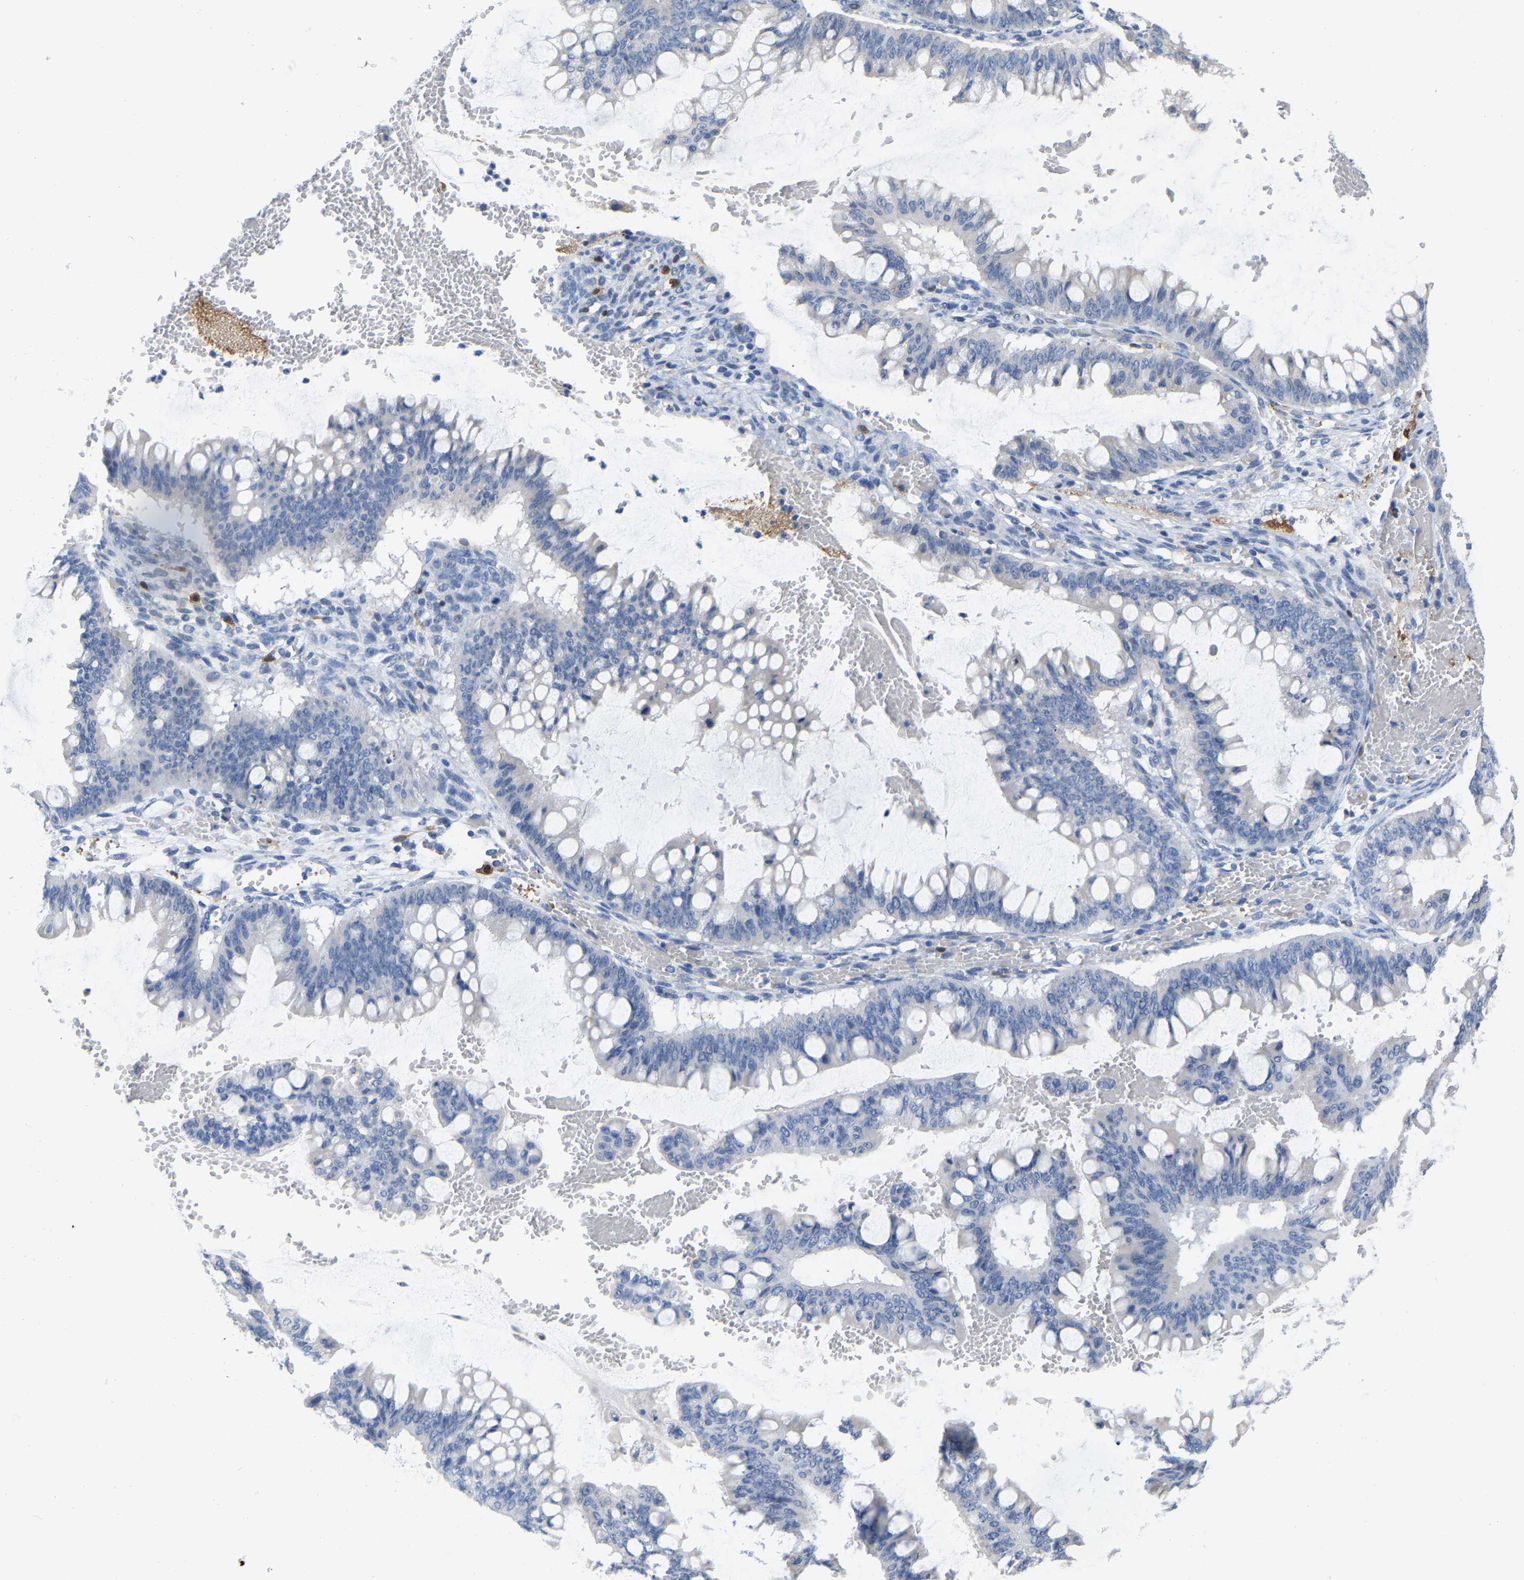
{"staining": {"intensity": "negative", "quantity": "none", "location": "none"}, "tissue": "ovarian cancer", "cell_type": "Tumor cells", "image_type": "cancer", "snomed": [{"axis": "morphology", "description": "Cystadenocarcinoma, mucinous, NOS"}, {"axis": "topography", "description": "Ovary"}], "caption": "An IHC histopathology image of ovarian mucinous cystadenocarcinoma is shown. There is no staining in tumor cells of ovarian mucinous cystadenocarcinoma.", "gene": "ULBP2", "patient": {"sex": "female", "age": 73}}